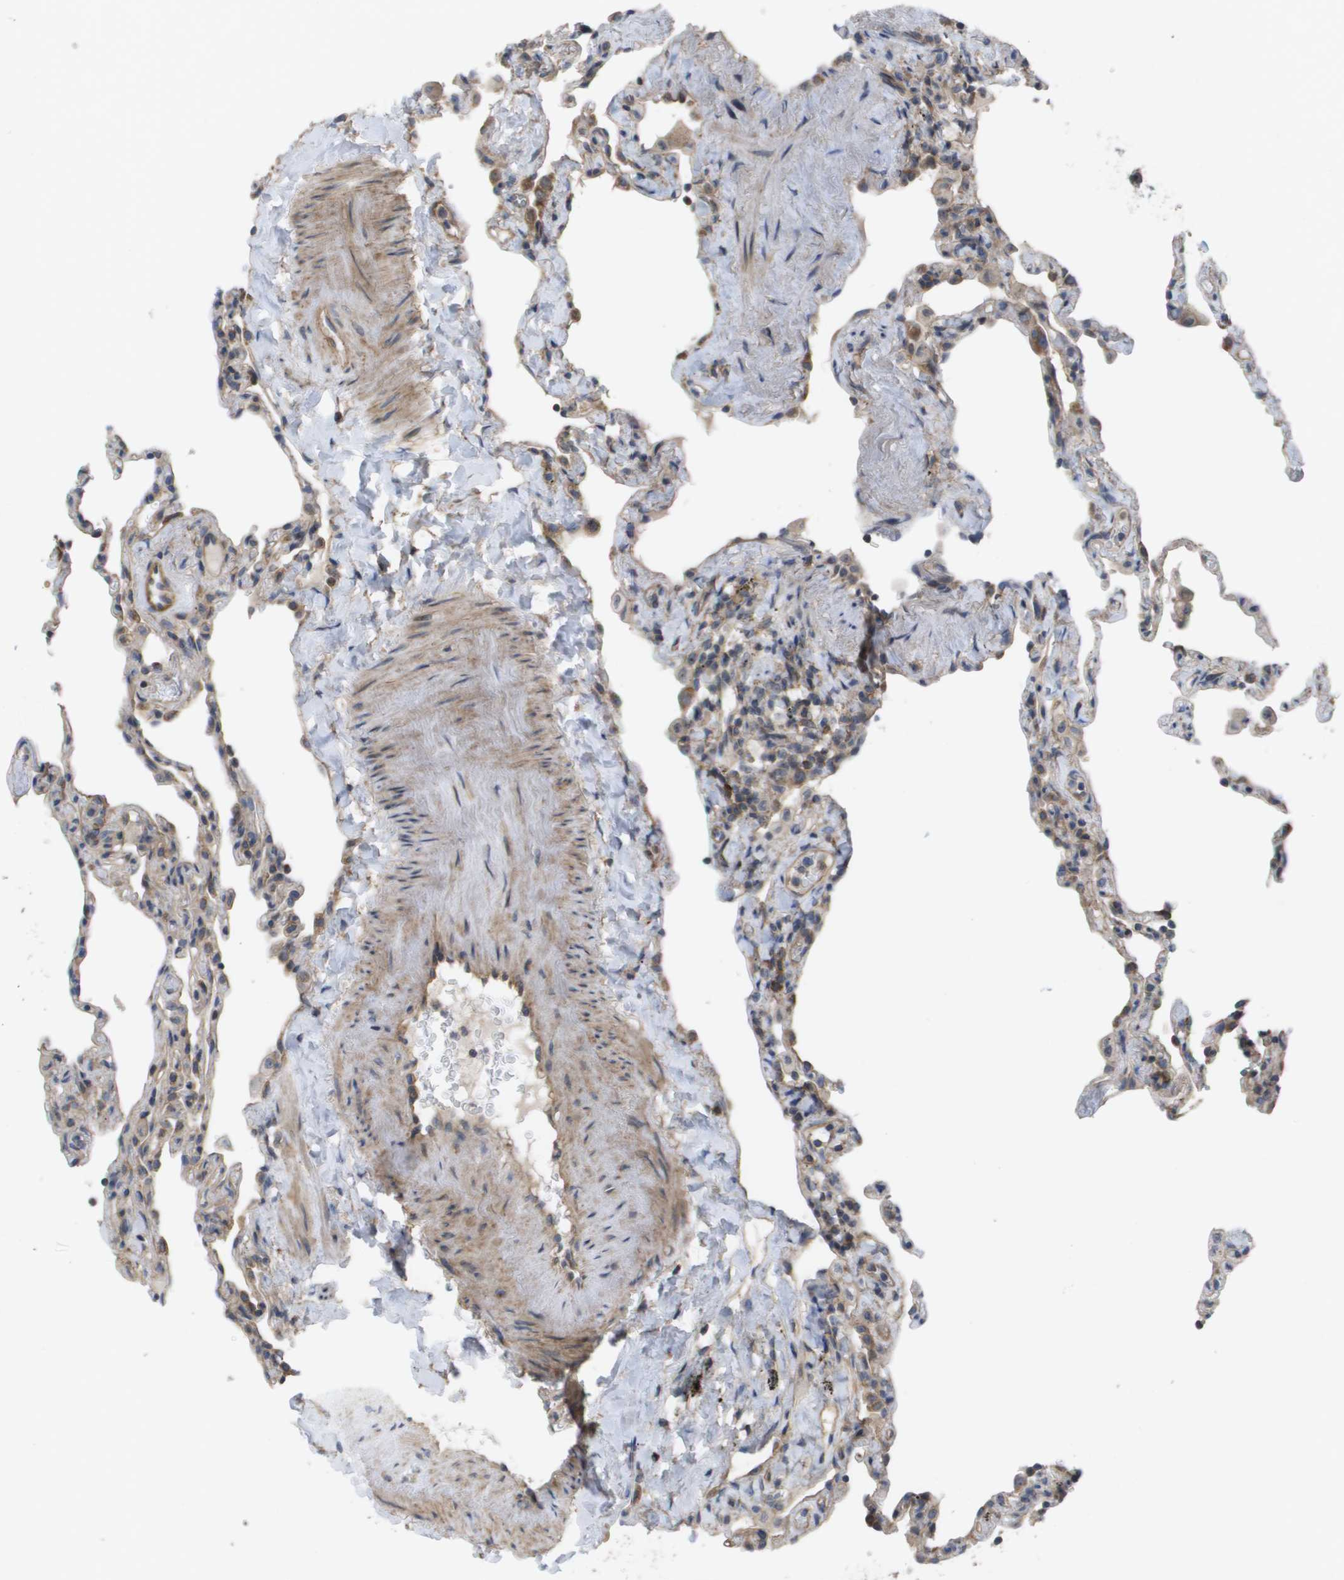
{"staining": {"intensity": "weak", "quantity": "<25%", "location": "cytoplasmic/membranous"}, "tissue": "lung", "cell_type": "Alveolar cells", "image_type": "normal", "snomed": [{"axis": "morphology", "description": "Normal tissue, NOS"}, {"axis": "topography", "description": "Lung"}], "caption": "Protein analysis of benign lung displays no significant expression in alveolar cells.", "gene": "MTARC2", "patient": {"sex": "male", "age": 59}}